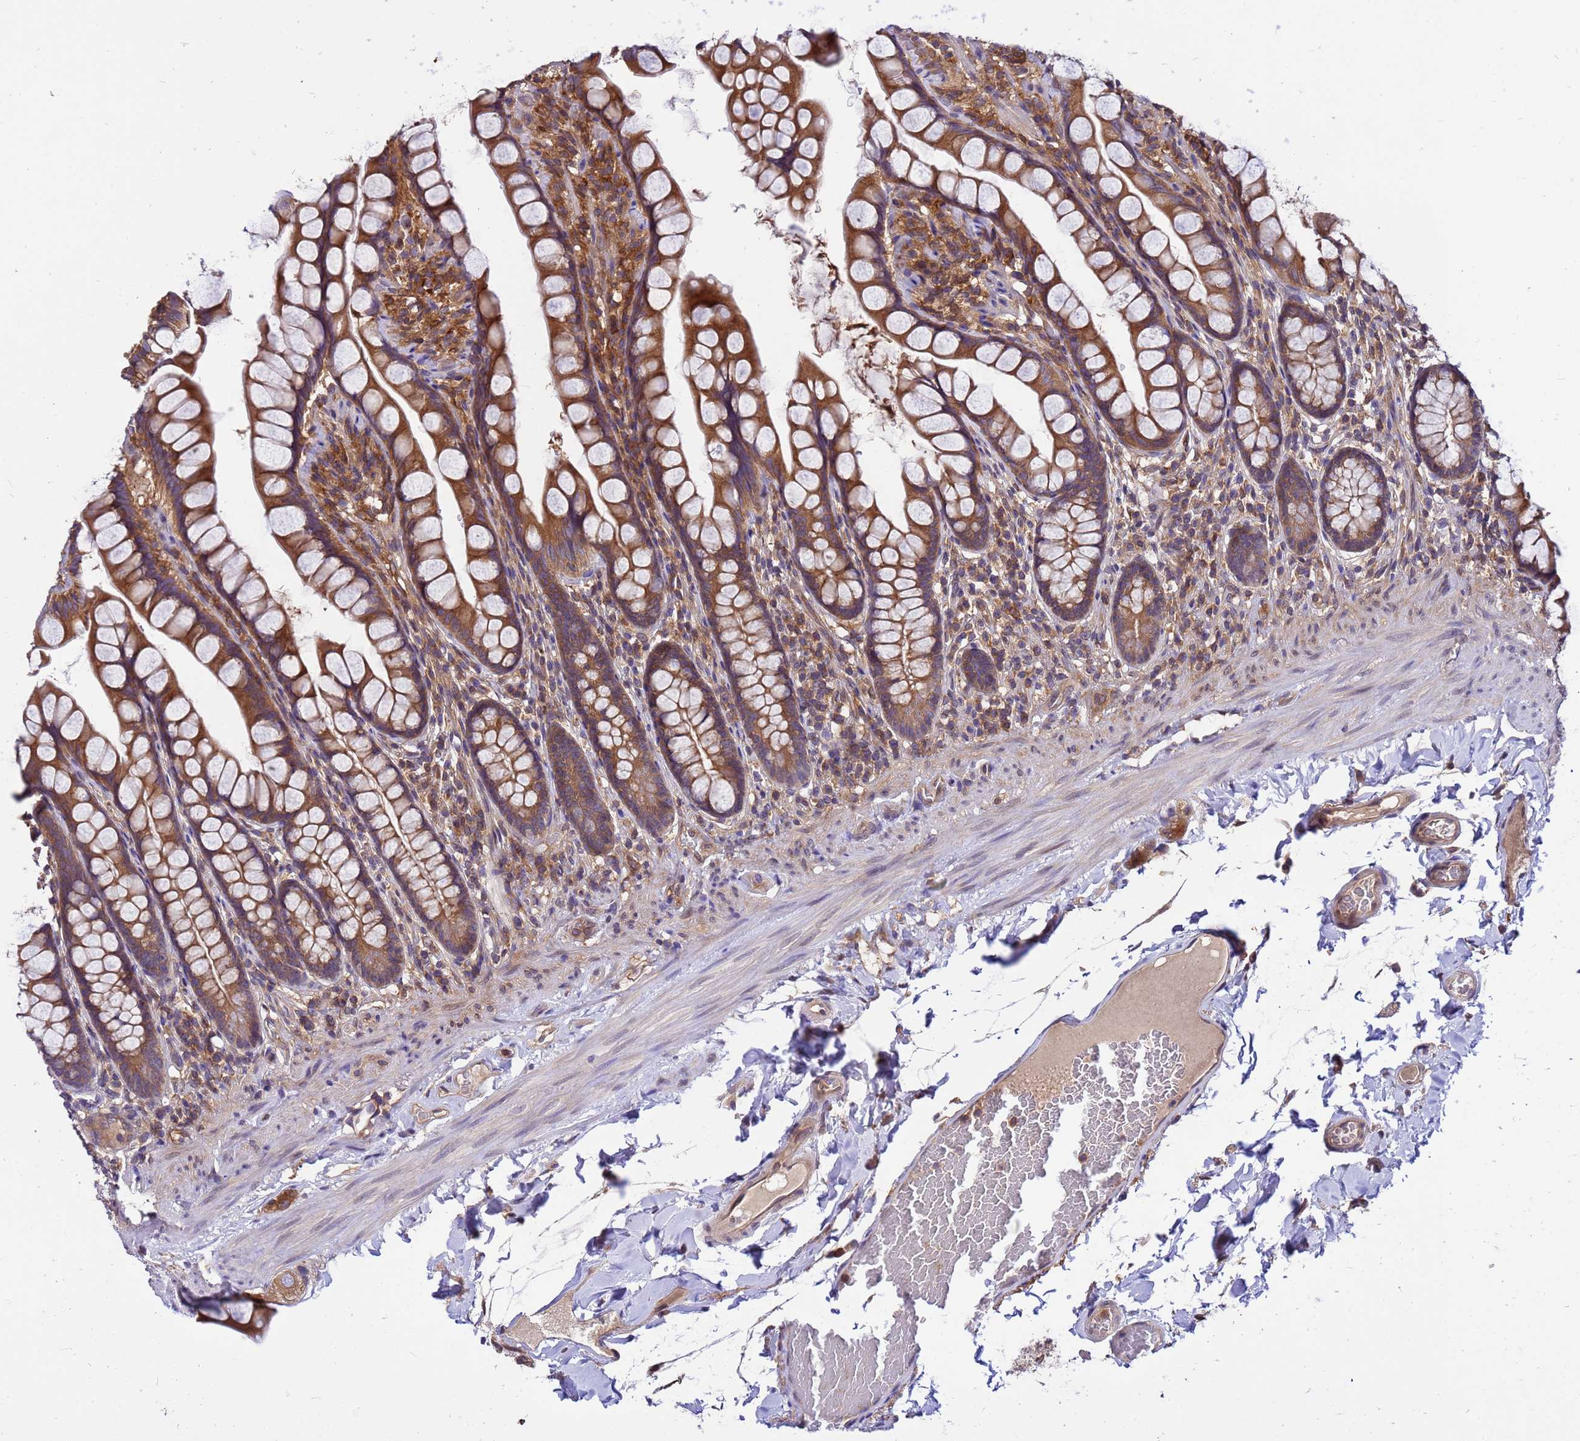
{"staining": {"intensity": "strong", "quantity": ">75%", "location": "cytoplasmic/membranous"}, "tissue": "small intestine", "cell_type": "Glandular cells", "image_type": "normal", "snomed": [{"axis": "morphology", "description": "Normal tissue, NOS"}, {"axis": "topography", "description": "Small intestine"}], "caption": "Brown immunohistochemical staining in normal small intestine shows strong cytoplasmic/membranous positivity in about >75% of glandular cells. The staining was performed using DAB to visualize the protein expression in brown, while the nuclei were stained in blue with hematoxylin (Magnification: 20x).", "gene": "GET3", "patient": {"sex": "male", "age": 70}}